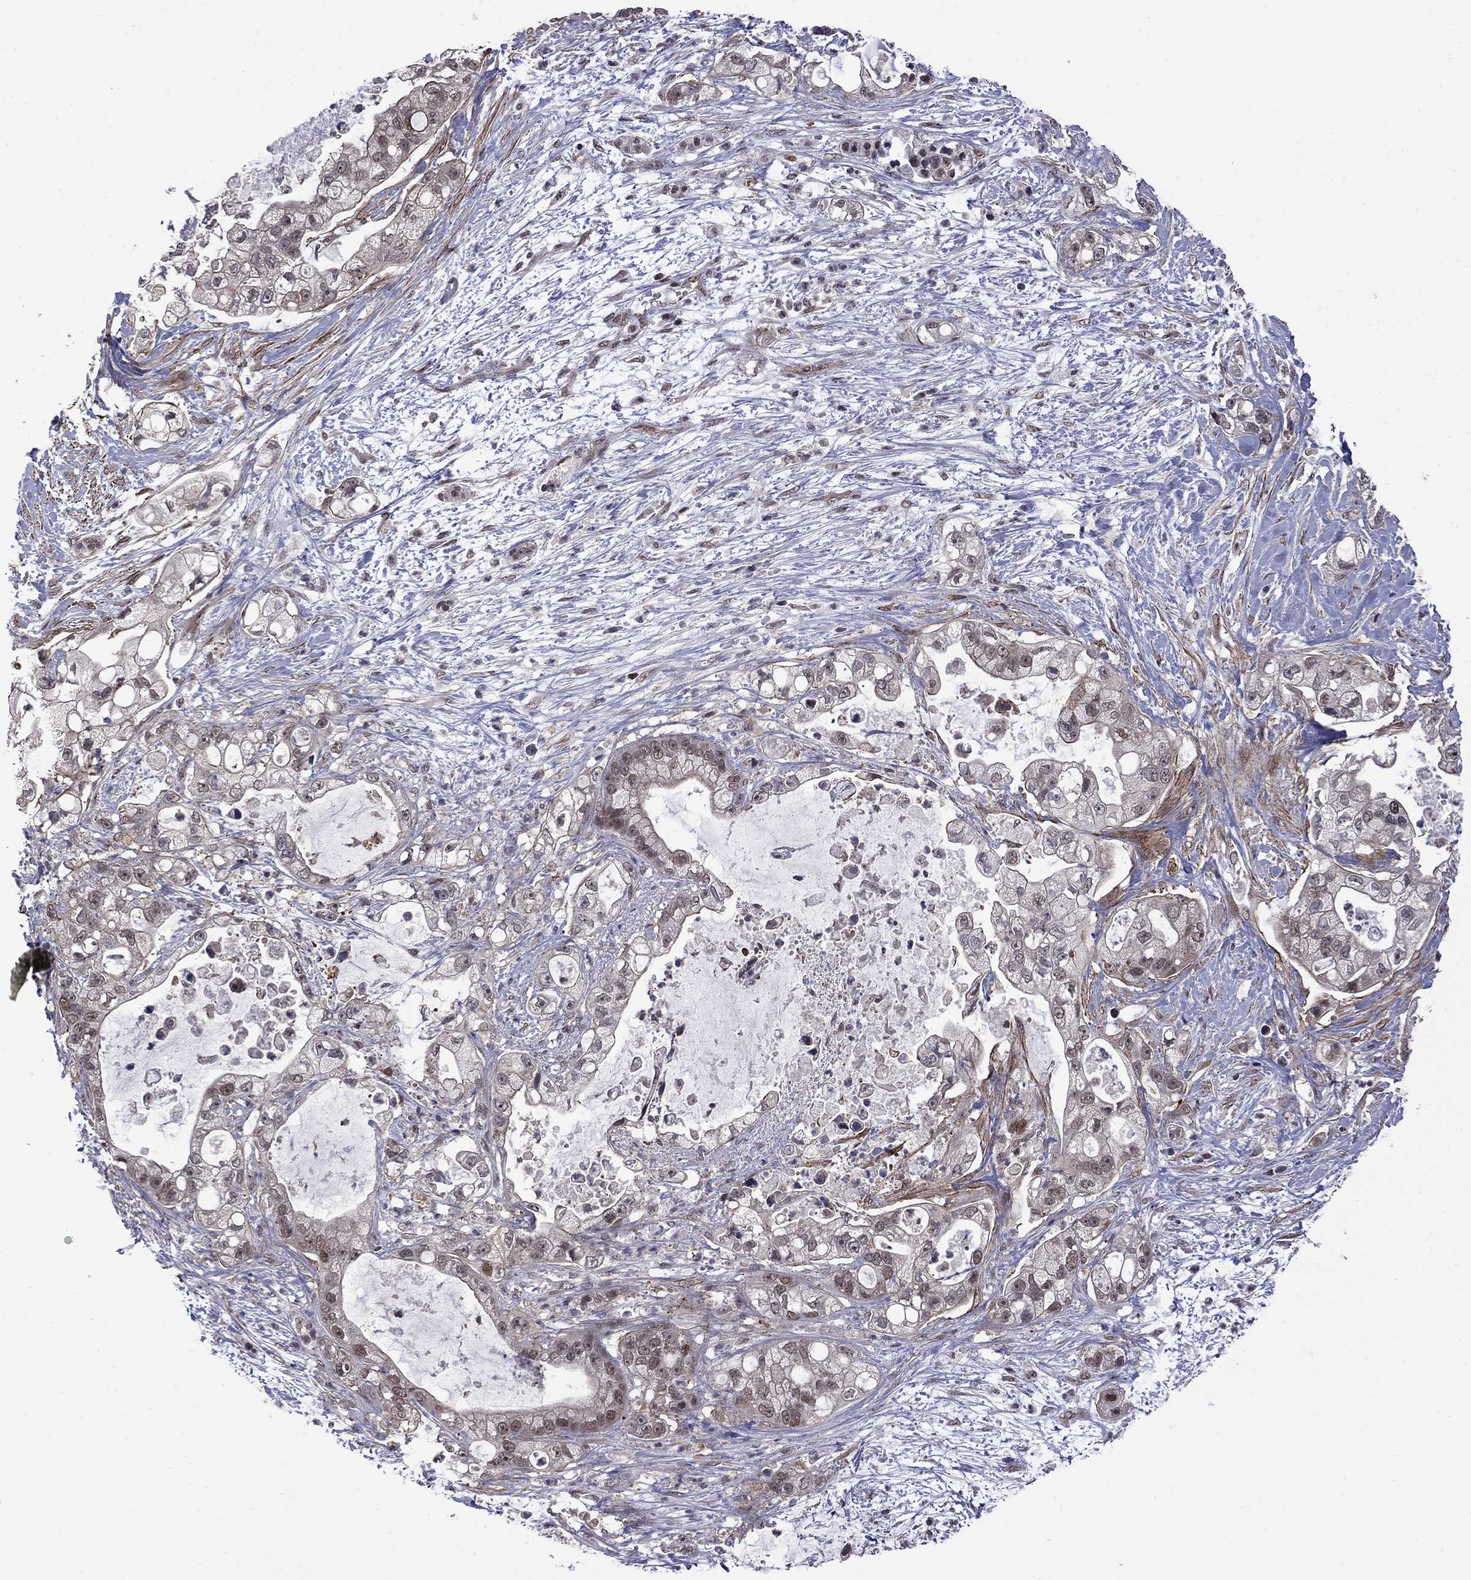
{"staining": {"intensity": "moderate", "quantity": "<25%", "location": "nuclear"}, "tissue": "pancreatic cancer", "cell_type": "Tumor cells", "image_type": "cancer", "snomed": [{"axis": "morphology", "description": "Adenocarcinoma, NOS"}, {"axis": "topography", "description": "Pancreas"}], "caption": "Human pancreatic cancer stained with a brown dye shows moderate nuclear positive staining in approximately <25% of tumor cells.", "gene": "BRF1", "patient": {"sex": "female", "age": 69}}